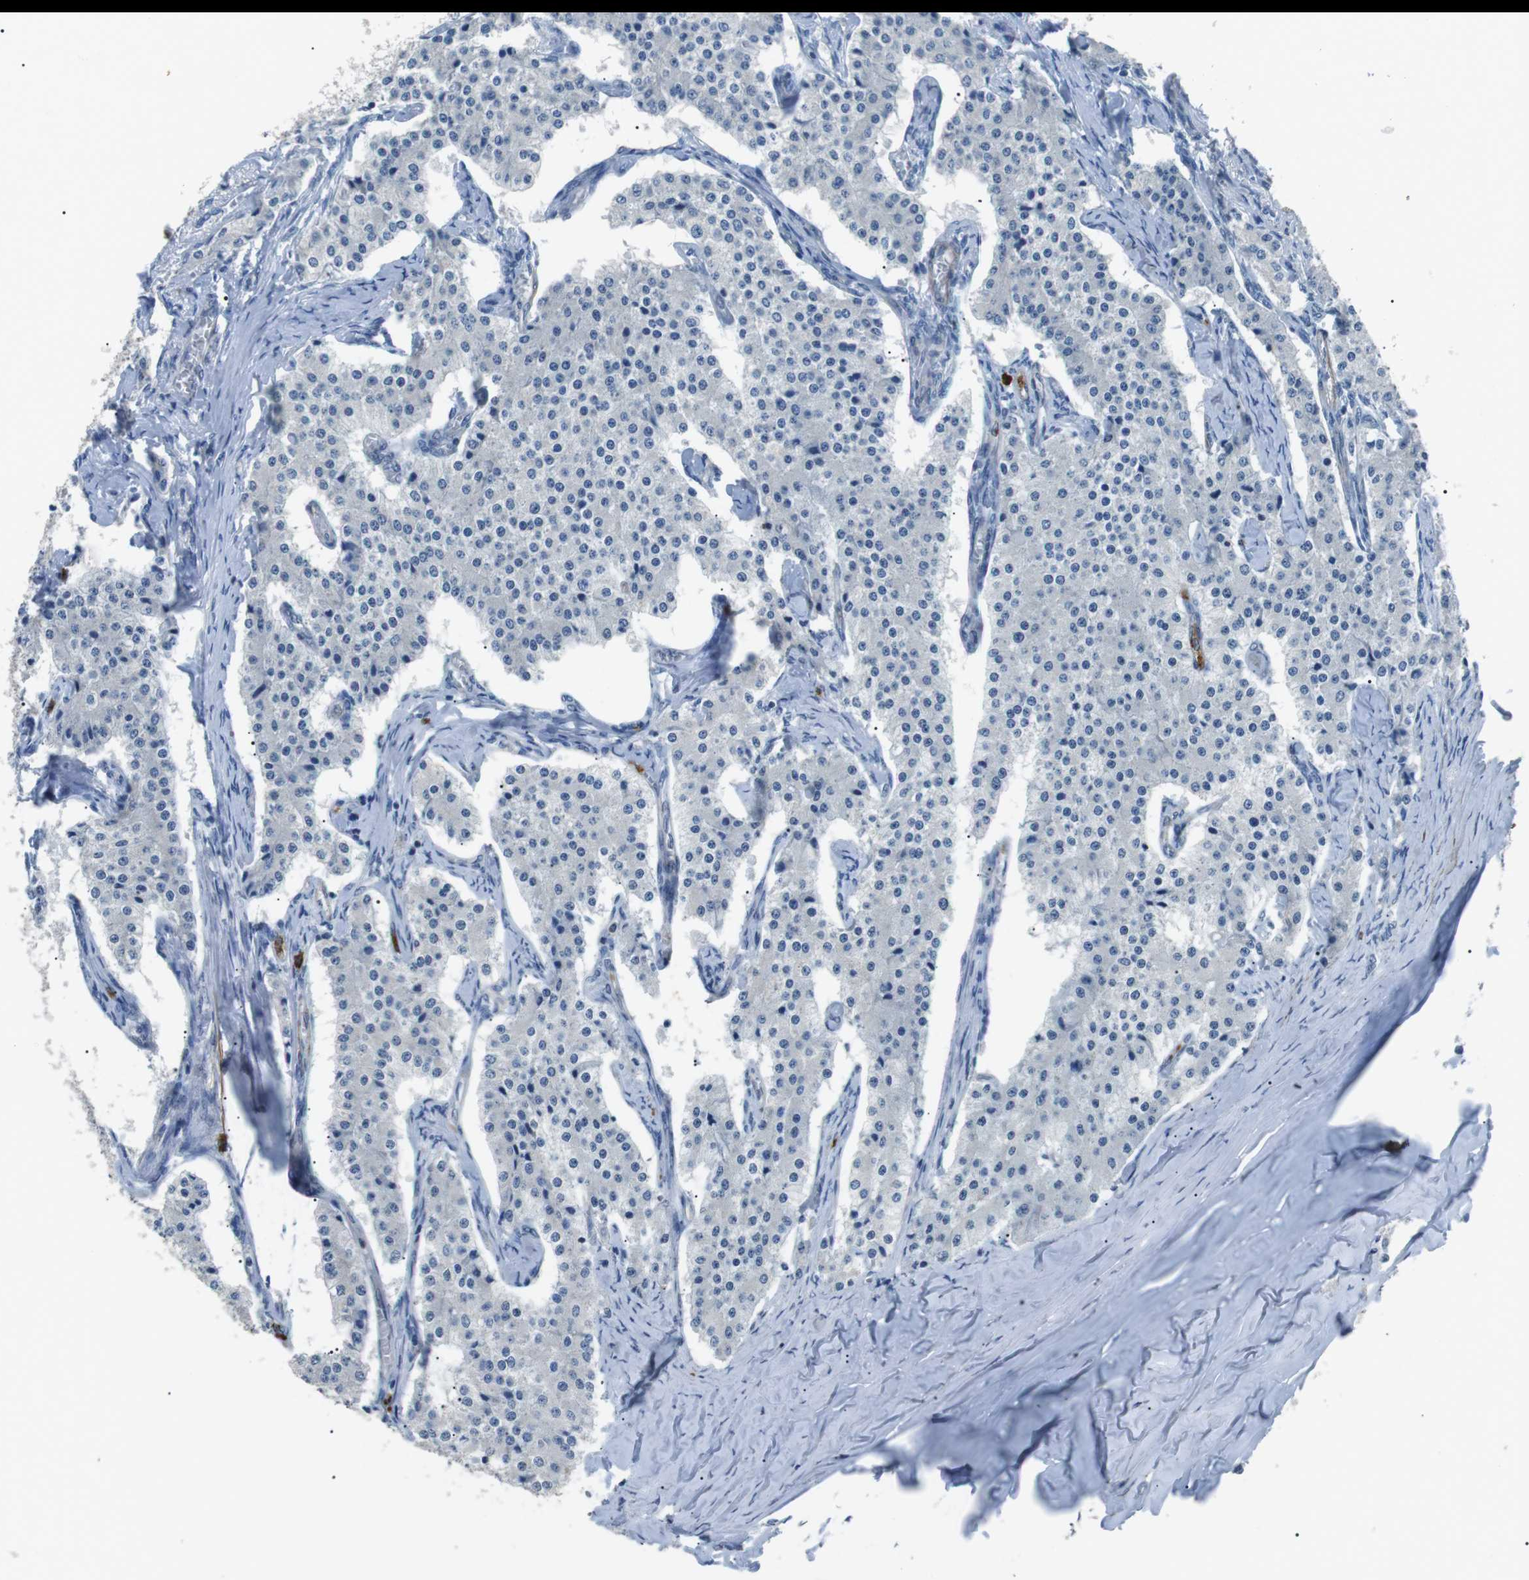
{"staining": {"intensity": "negative", "quantity": "none", "location": "none"}, "tissue": "carcinoid", "cell_type": "Tumor cells", "image_type": "cancer", "snomed": [{"axis": "morphology", "description": "Carcinoid, malignant, NOS"}, {"axis": "topography", "description": "Colon"}], "caption": "Tumor cells are negative for protein expression in human carcinoid.", "gene": "GZMM", "patient": {"sex": "female", "age": 52}}